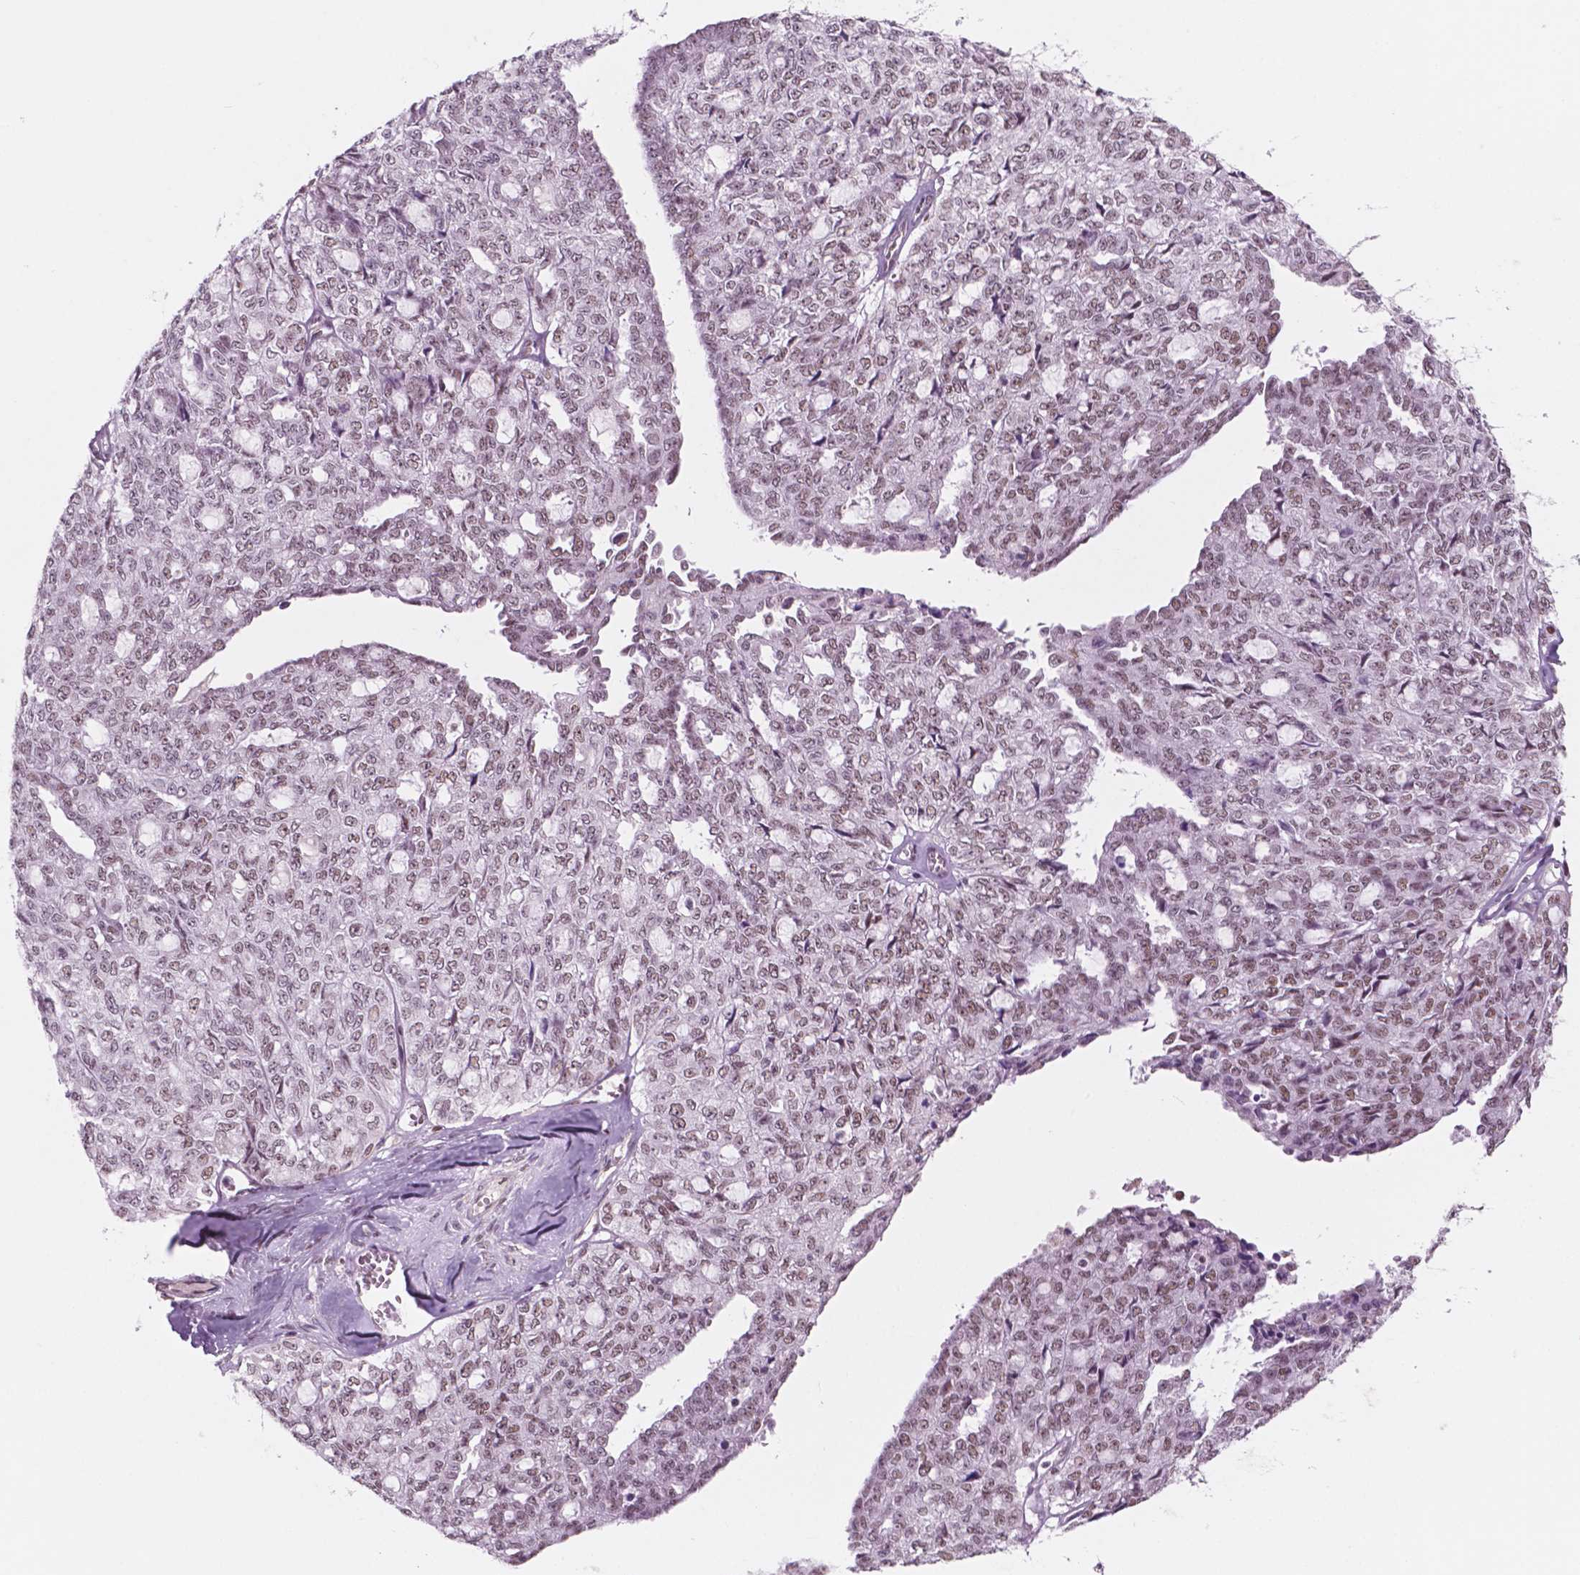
{"staining": {"intensity": "weak", "quantity": ">75%", "location": "nuclear"}, "tissue": "ovarian cancer", "cell_type": "Tumor cells", "image_type": "cancer", "snomed": [{"axis": "morphology", "description": "Cystadenocarcinoma, serous, NOS"}, {"axis": "topography", "description": "Ovary"}], "caption": "About >75% of tumor cells in serous cystadenocarcinoma (ovarian) demonstrate weak nuclear protein staining as visualized by brown immunohistochemical staining.", "gene": "CTR9", "patient": {"sex": "female", "age": 71}}